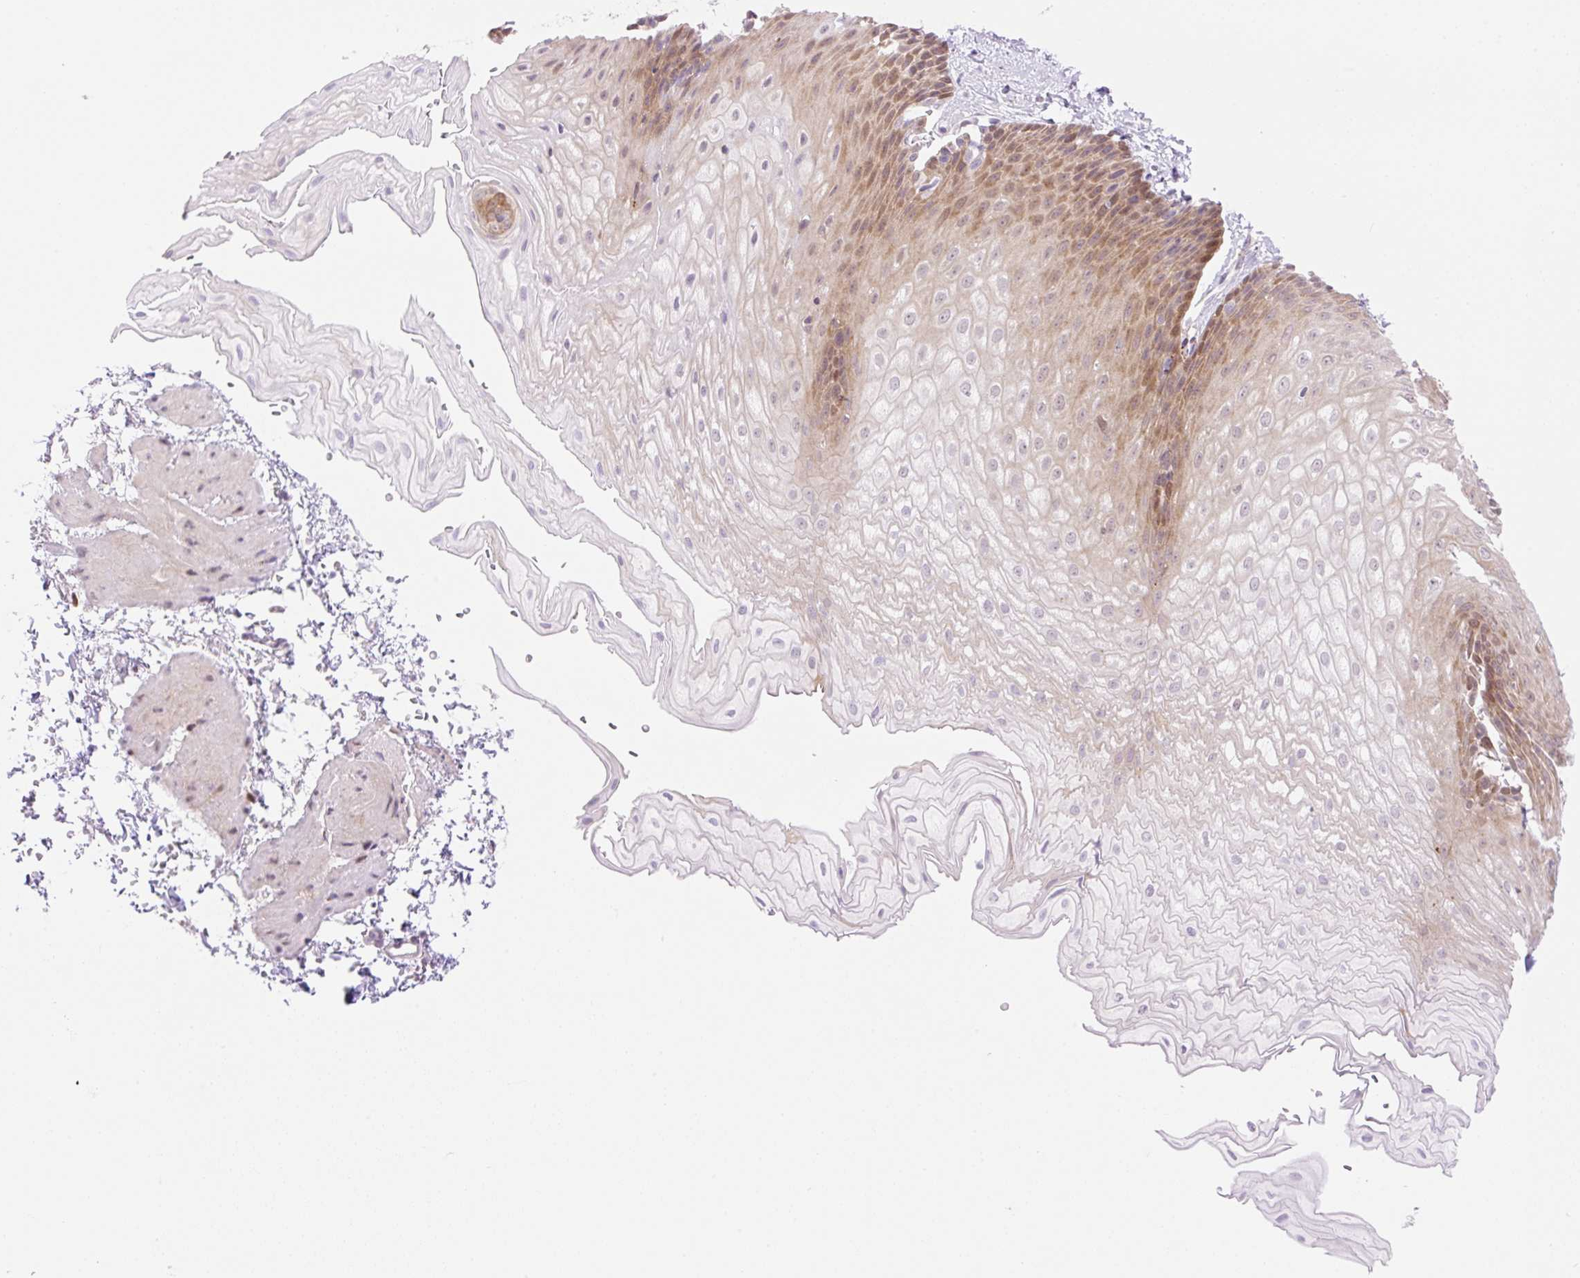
{"staining": {"intensity": "moderate", "quantity": "25%-75%", "location": "cytoplasmic/membranous,nuclear"}, "tissue": "esophagus", "cell_type": "Squamous epithelial cells", "image_type": "normal", "snomed": [{"axis": "morphology", "description": "Normal tissue, NOS"}, {"axis": "topography", "description": "Esophagus"}], "caption": "Protein staining reveals moderate cytoplasmic/membranous,nuclear staining in approximately 25%-75% of squamous epithelial cells in normal esophagus.", "gene": "ENSG00000264668", "patient": {"sex": "male", "age": 70}}